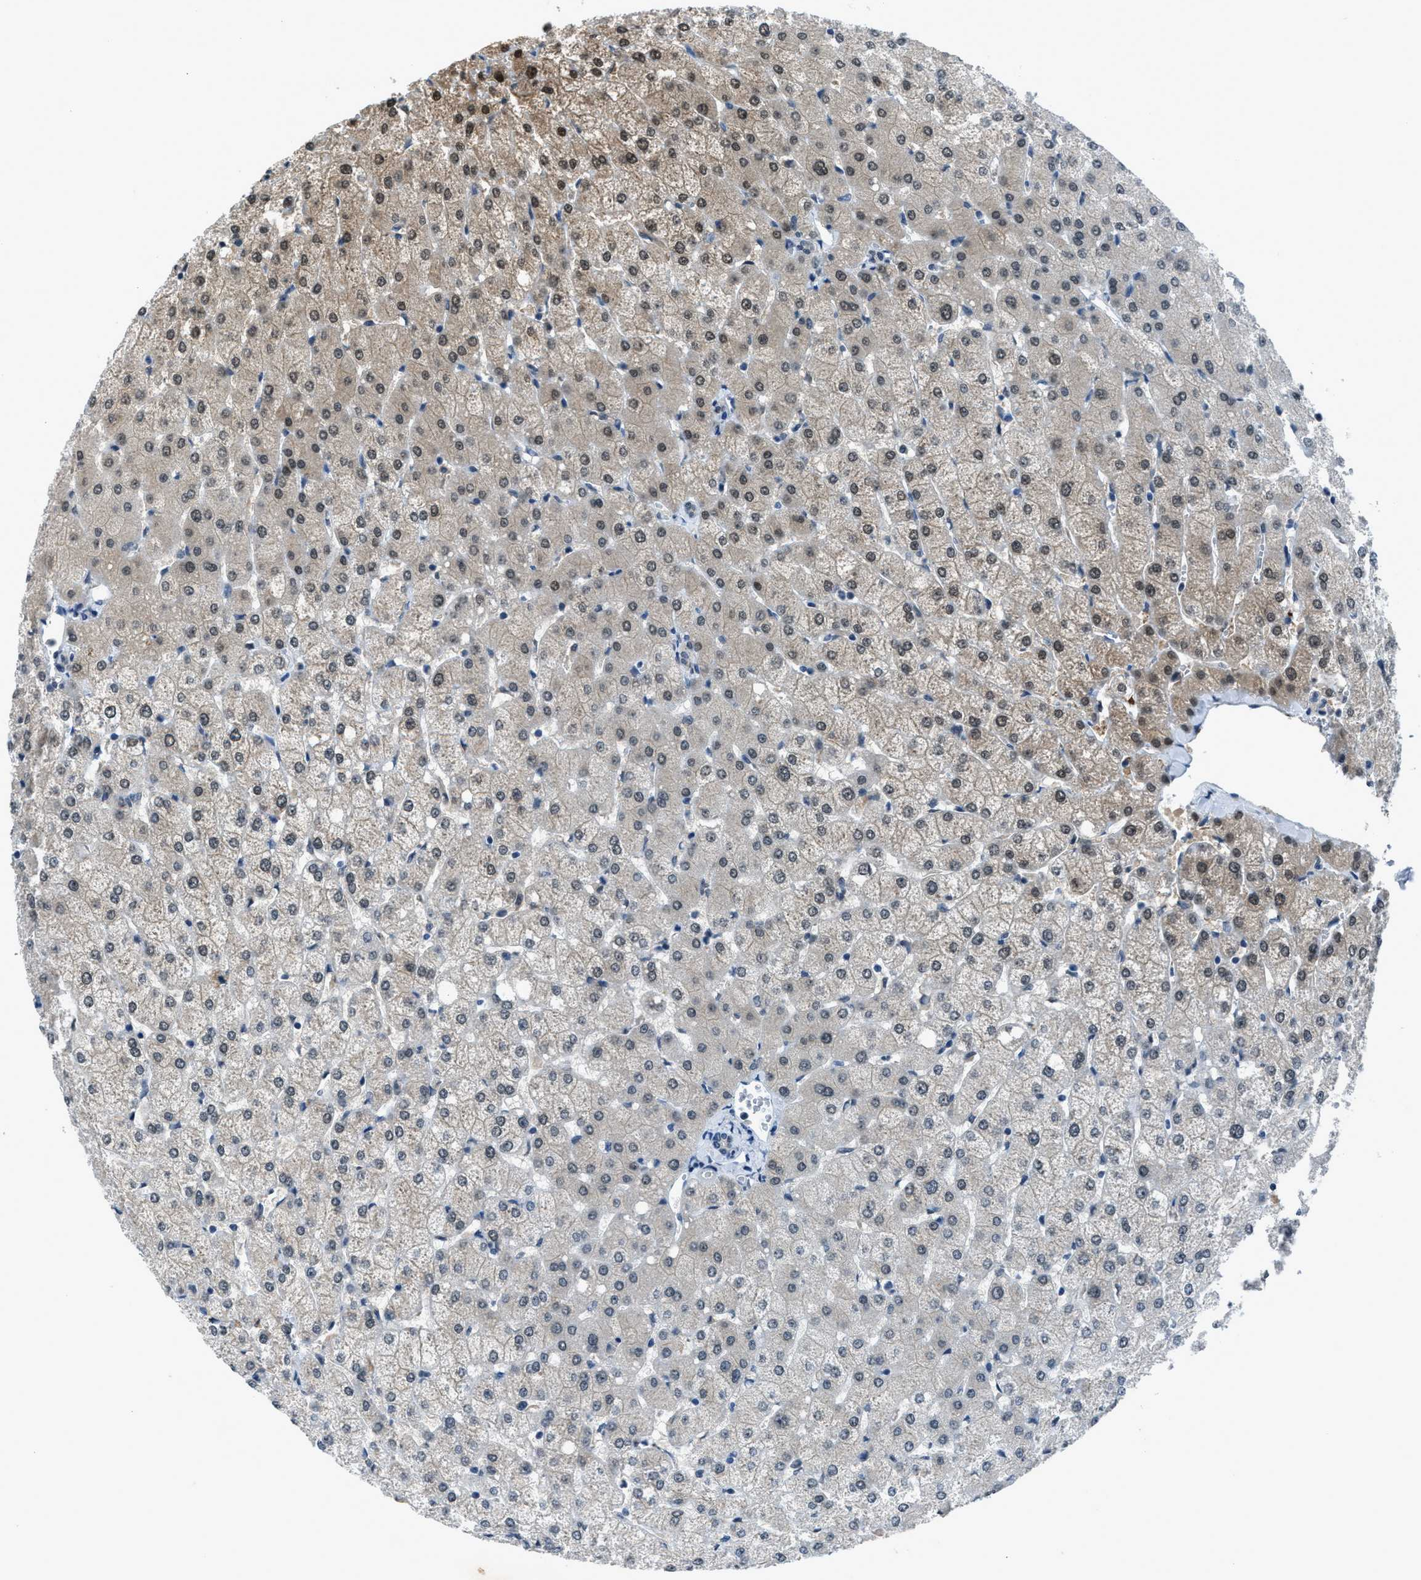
{"staining": {"intensity": "negative", "quantity": "none", "location": "none"}, "tissue": "liver", "cell_type": "Cholangiocytes", "image_type": "normal", "snomed": [{"axis": "morphology", "description": "Normal tissue, NOS"}, {"axis": "topography", "description": "Liver"}], "caption": "Cholangiocytes show no significant protein expression in unremarkable liver. The staining is performed using DAB brown chromogen with nuclei counter-stained in using hematoxylin.", "gene": "DUSP19", "patient": {"sex": "female", "age": 54}}